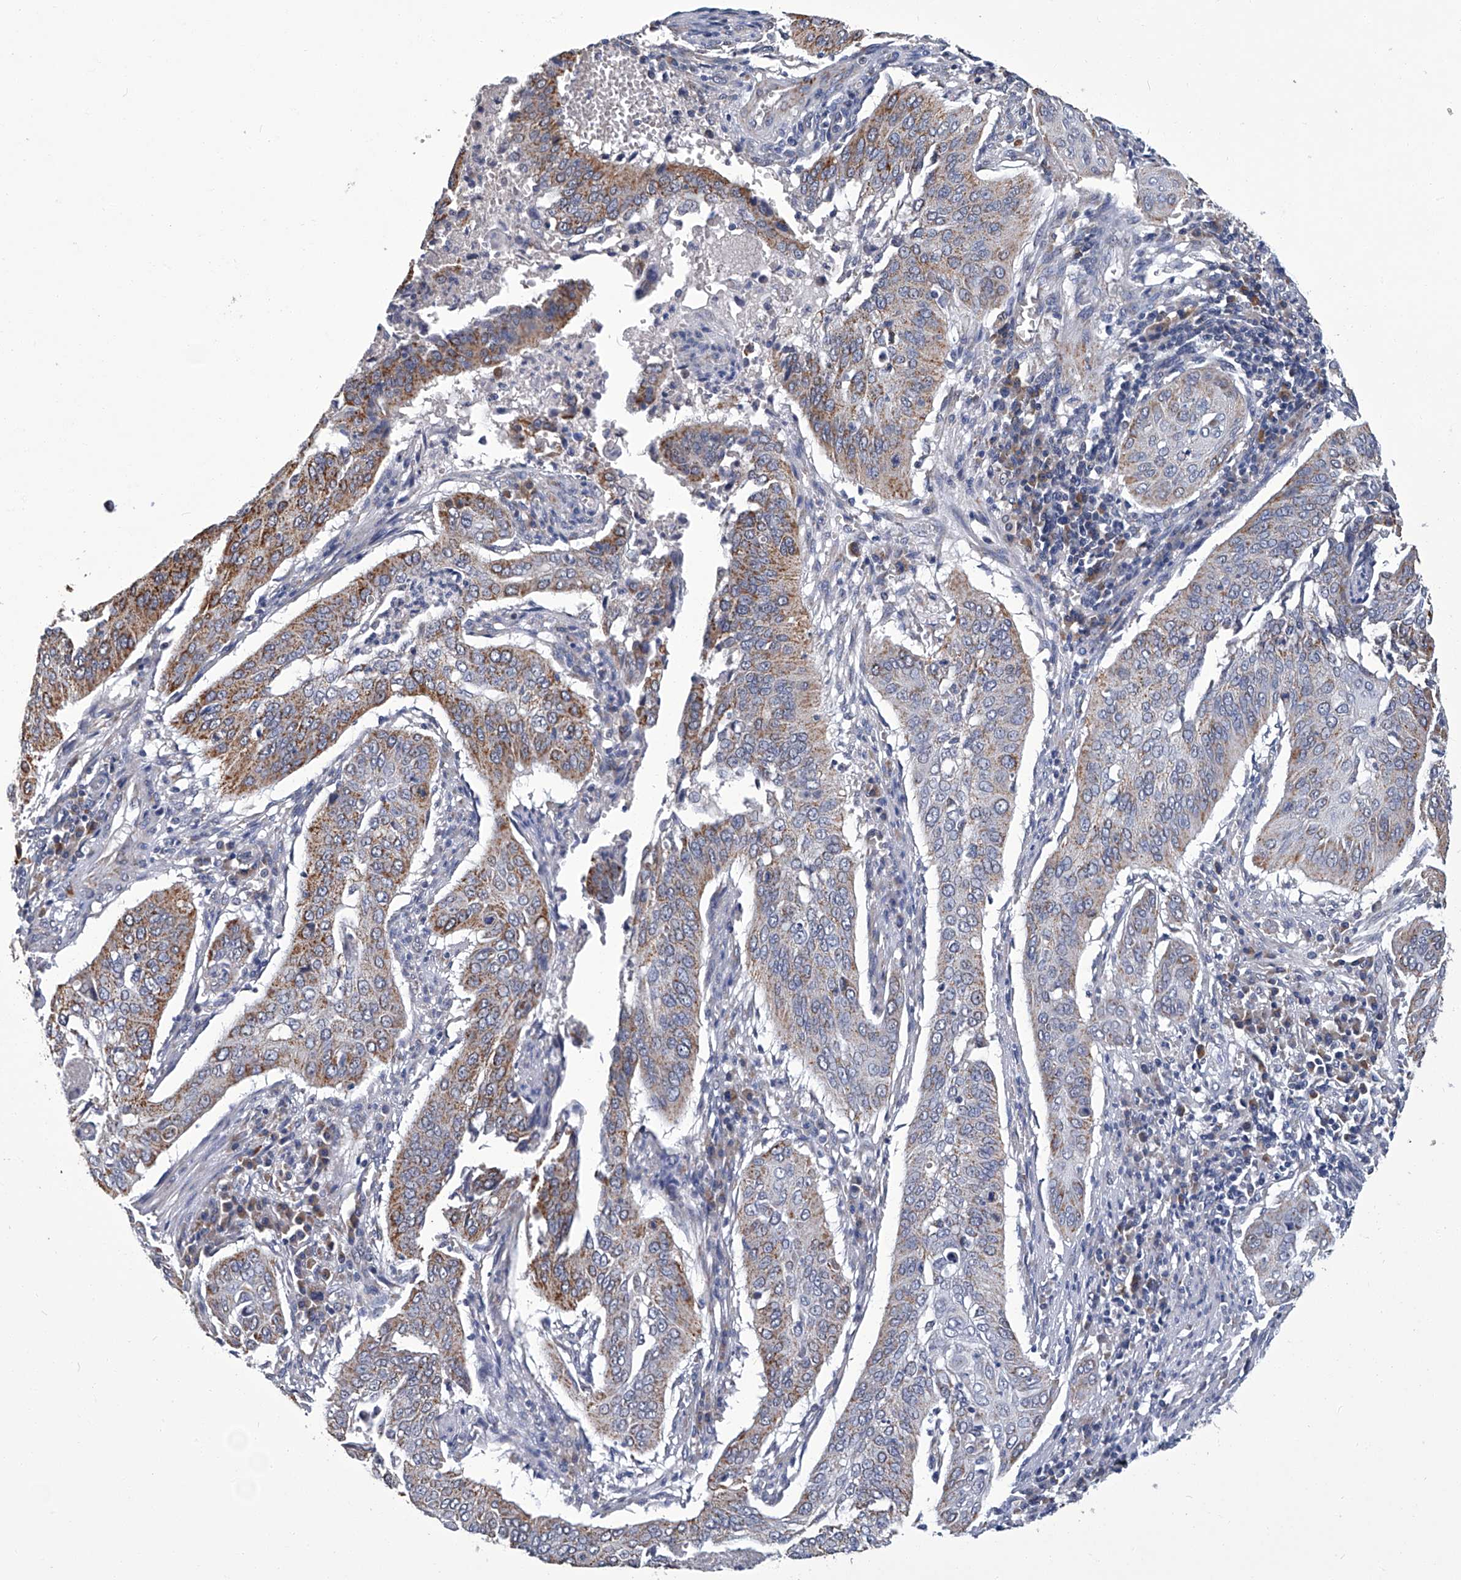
{"staining": {"intensity": "moderate", "quantity": "25%-75%", "location": "cytoplasmic/membranous"}, "tissue": "cervical cancer", "cell_type": "Tumor cells", "image_type": "cancer", "snomed": [{"axis": "morphology", "description": "Squamous cell carcinoma, NOS"}, {"axis": "topography", "description": "Cervix"}], "caption": "Protein staining demonstrates moderate cytoplasmic/membranous expression in approximately 25%-75% of tumor cells in squamous cell carcinoma (cervical). Using DAB (3,3'-diaminobenzidine) (brown) and hematoxylin (blue) stains, captured at high magnification using brightfield microscopy.", "gene": "OAT", "patient": {"sex": "female", "age": 39}}